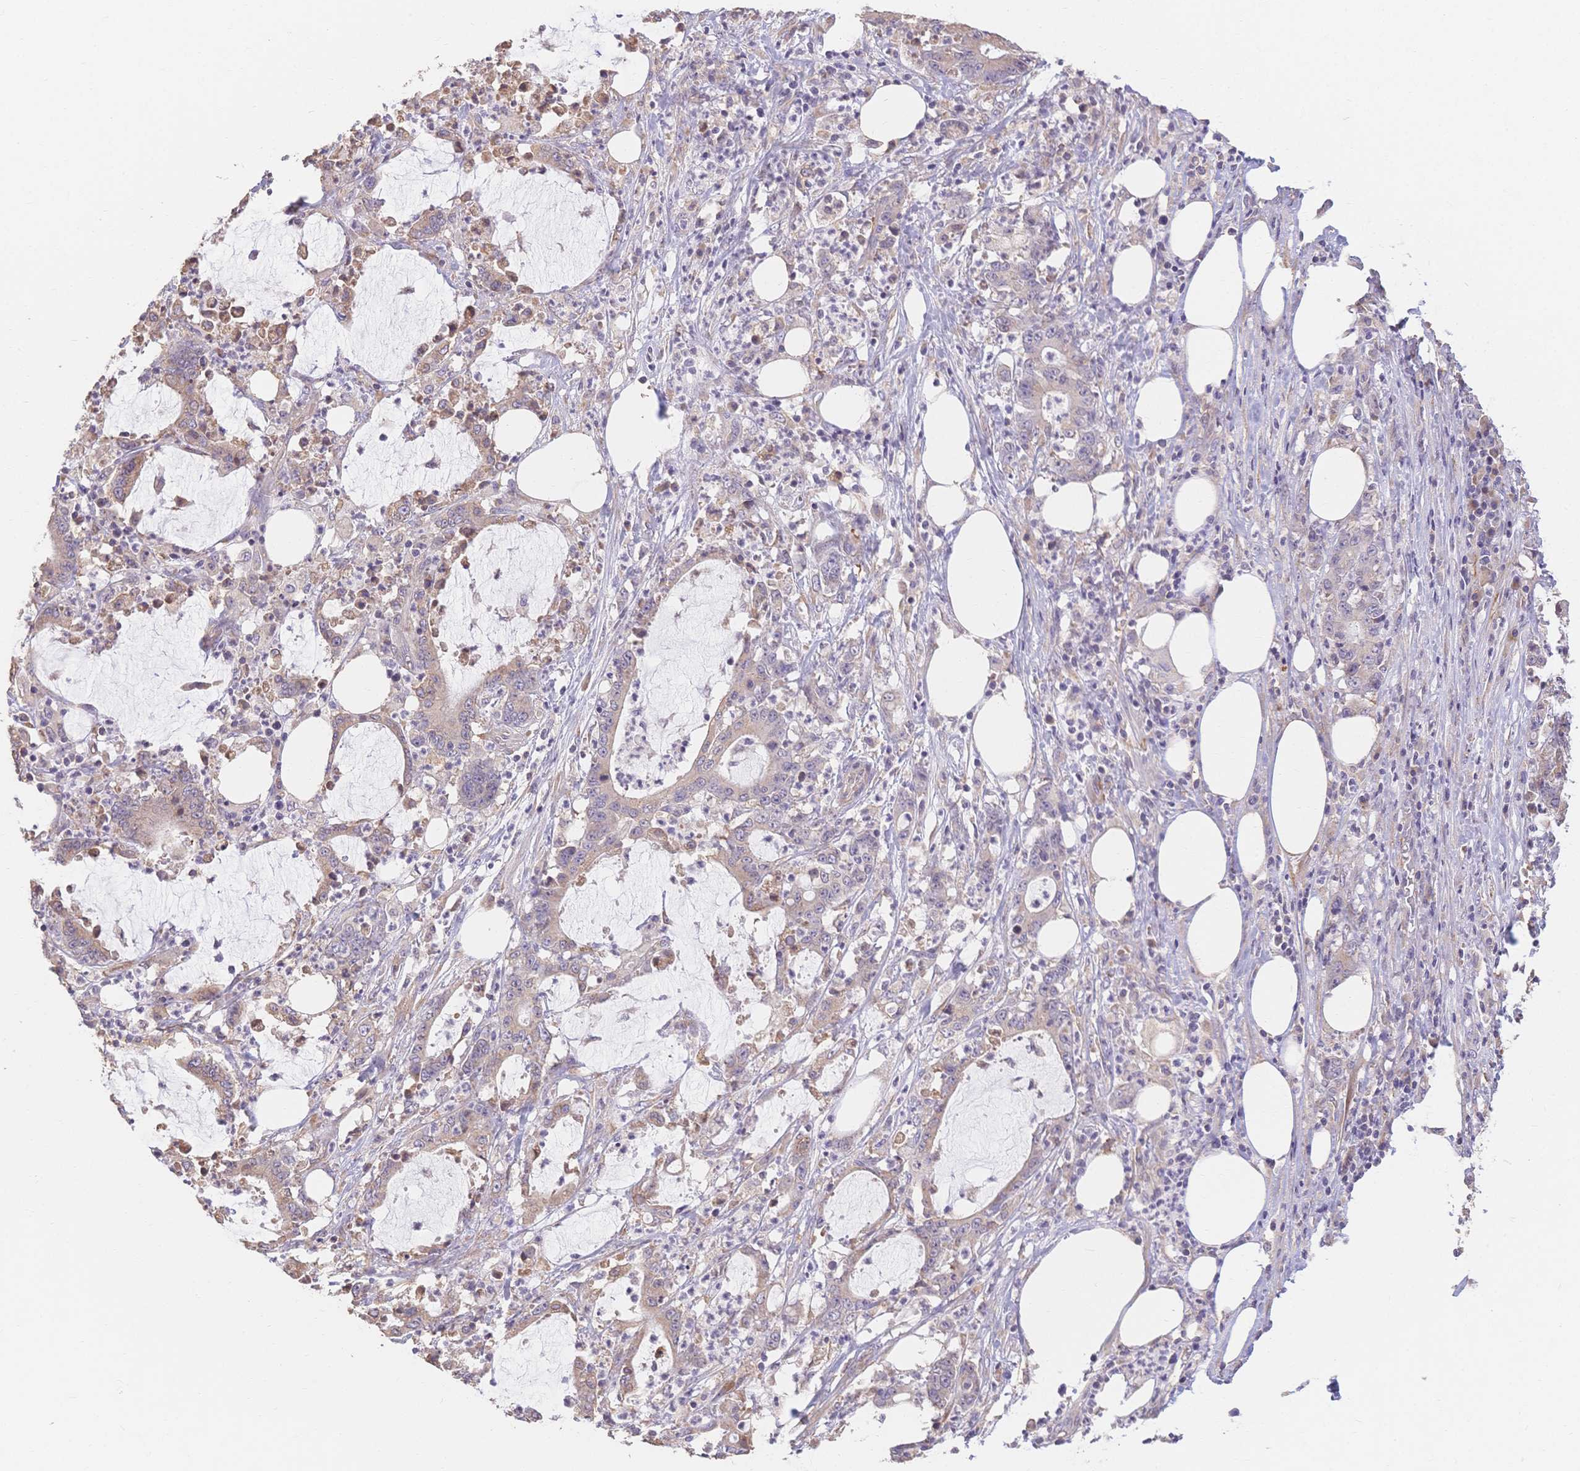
{"staining": {"intensity": "weak", "quantity": "25%-75%", "location": "cytoplasmic/membranous"}, "tissue": "stomach cancer", "cell_type": "Tumor cells", "image_type": "cancer", "snomed": [{"axis": "morphology", "description": "Adenocarcinoma, NOS"}, {"axis": "topography", "description": "Stomach, upper"}], "caption": "Immunohistochemistry (IHC) micrograph of human stomach cancer (adenocarcinoma) stained for a protein (brown), which exhibits low levels of weak cytoplasmic/membranous expression in approximately 25%-75% of tumor cells.", "gene": "HS3ST5", "patient": {"sex": "male", "age": 68}}